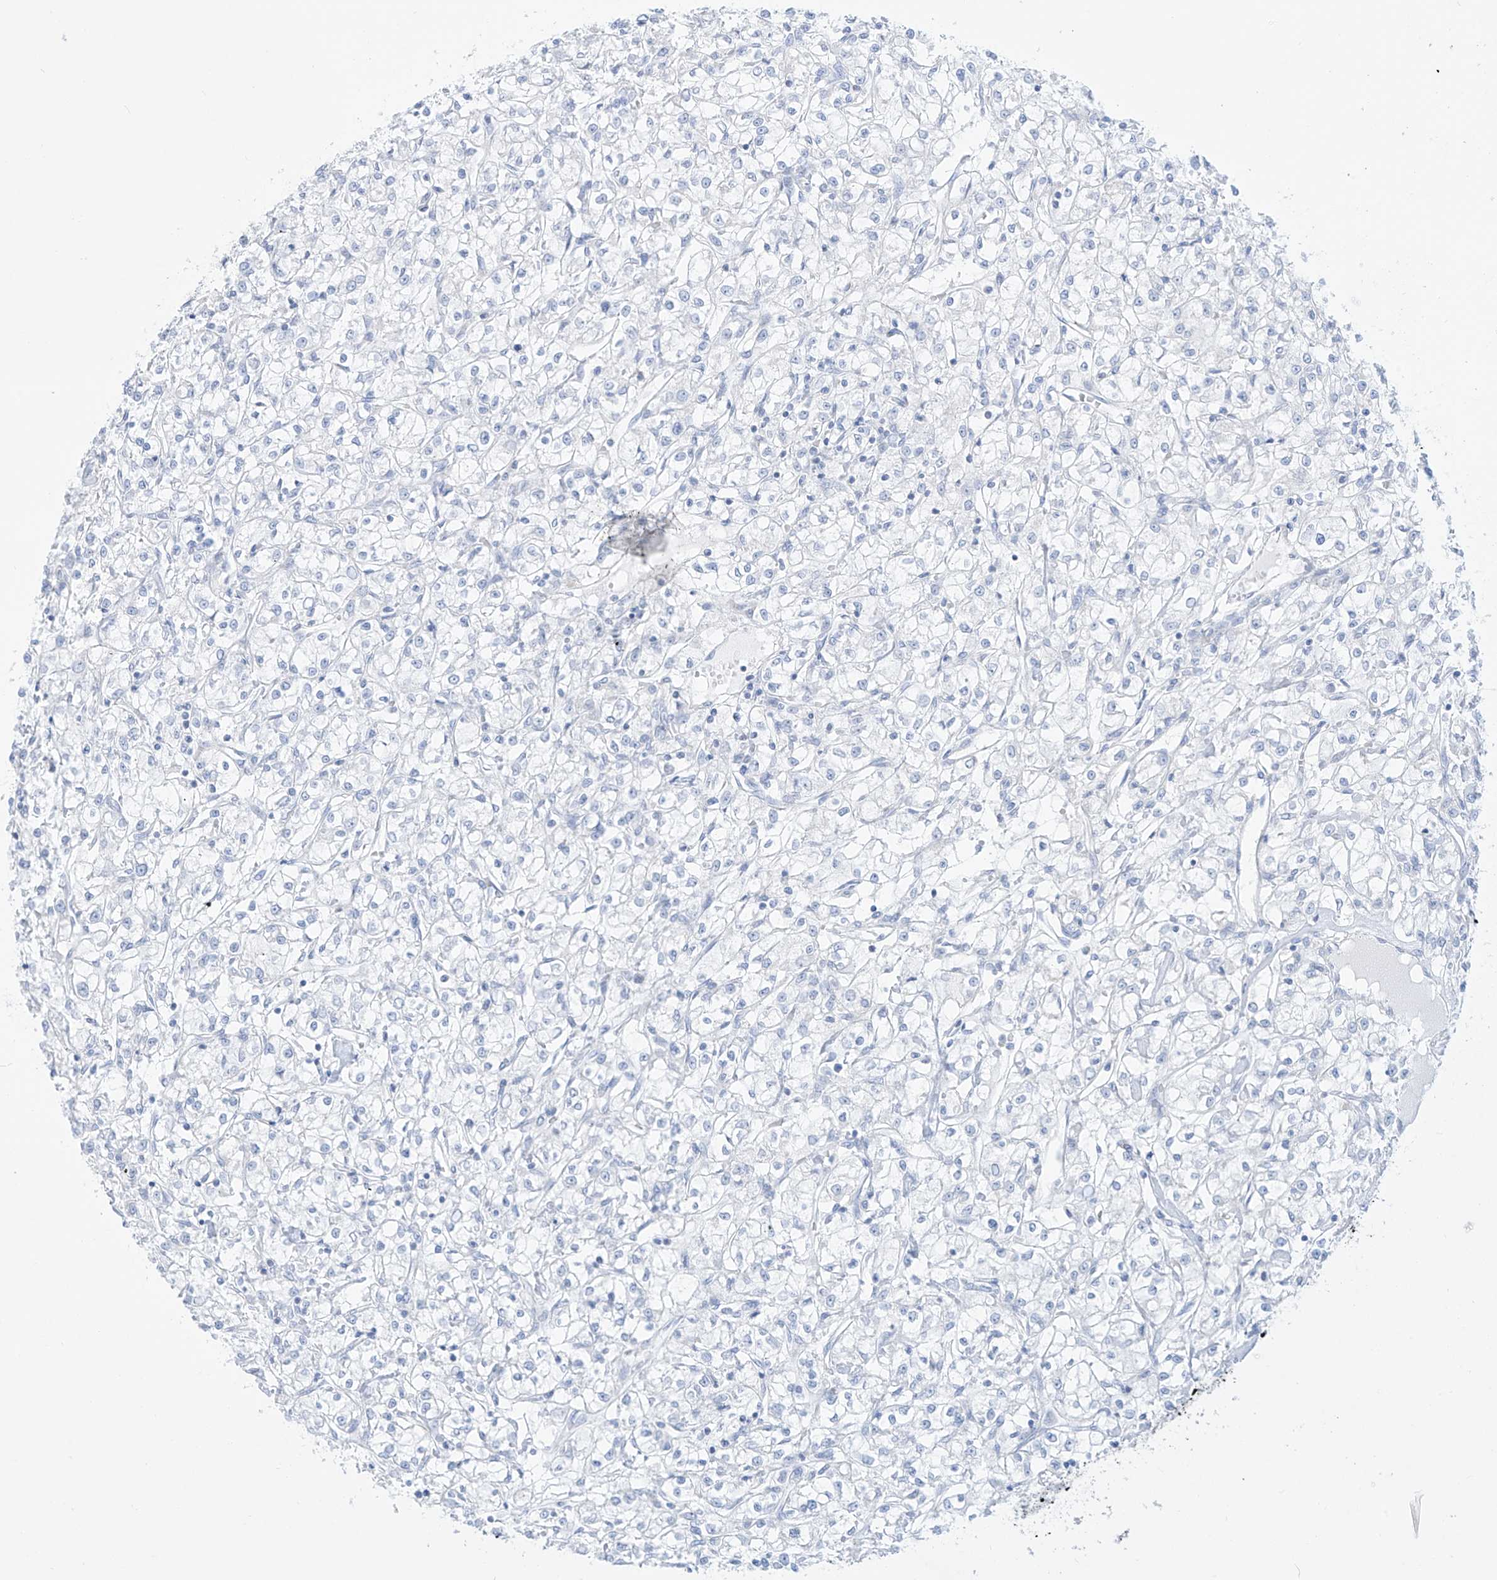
{"staining": {"intensity": "negative", "quantity": "none", "location": "none"}, "tissue": "renal cancer", "cell_type": "Tumor cells", "image_type": "cancer", "snomed": [{"axis": "morphology", "description": "Adenocarcinoma, NOS"}, {"axis": "topography", "description": "Kidney"}], "caption": "Tumor cells show no significant protein positivity in renal adenocarcinoma.", "gene": "SLC26A3", "patient": {"sex": "female", "age": 59}}